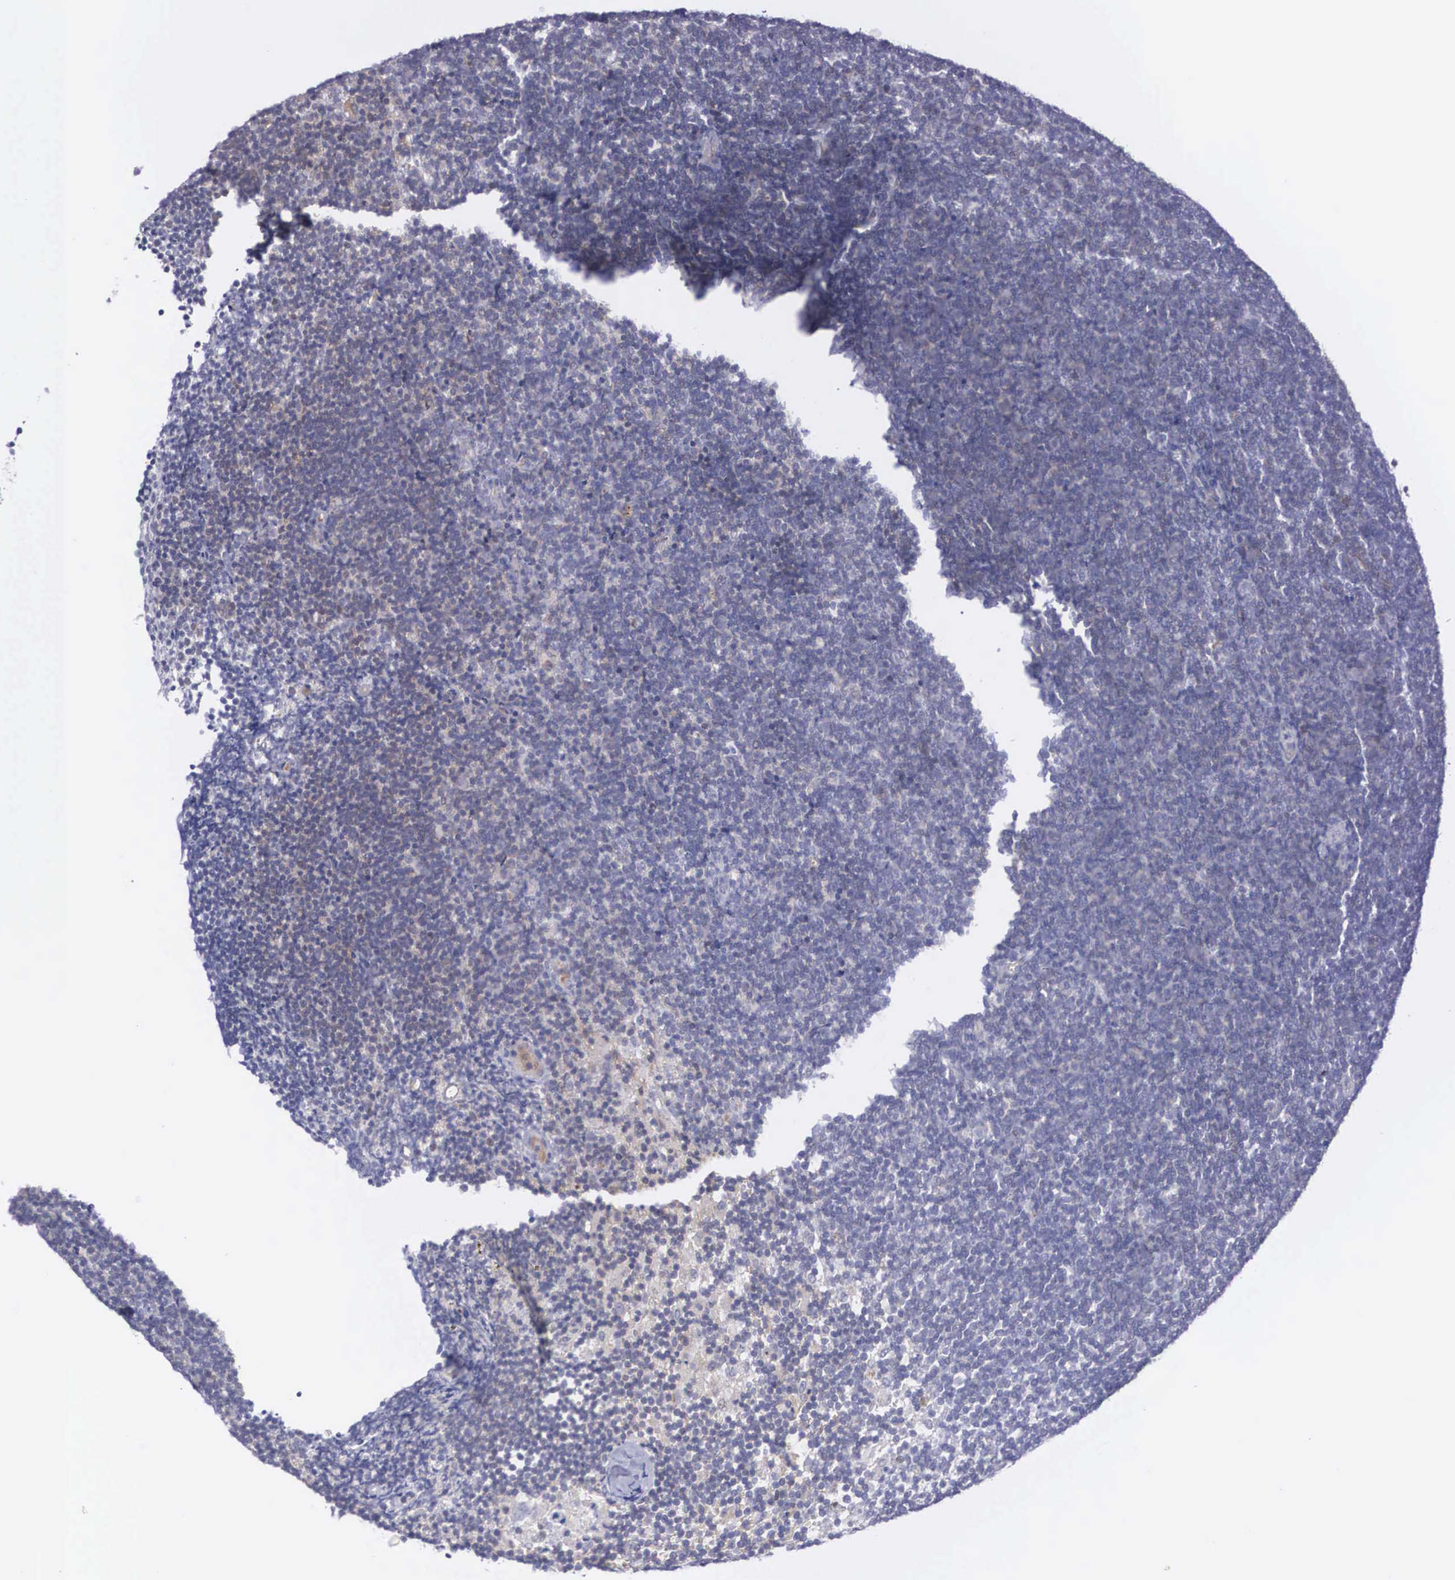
{"staining": {"intensity": "weak", "quantity": "<25%", "location": "cytoplasmic/membranous"}, "tissue": "lymphoma", "cell_type": "Tumor cells", "image_type": "cancer", "snomed": [{"axis": "morphology", "description": "Malignant lymphoma, non-Hodgkin's type, Low grade"}, {"axis": "topography", "description": "Lymph node"}], "caption": "Lymphoma stained for a protein using IHC demonstrates no expression tumor cells.", "gene": "RBPJ", "patient": {"sex": "female", "age": 51}}